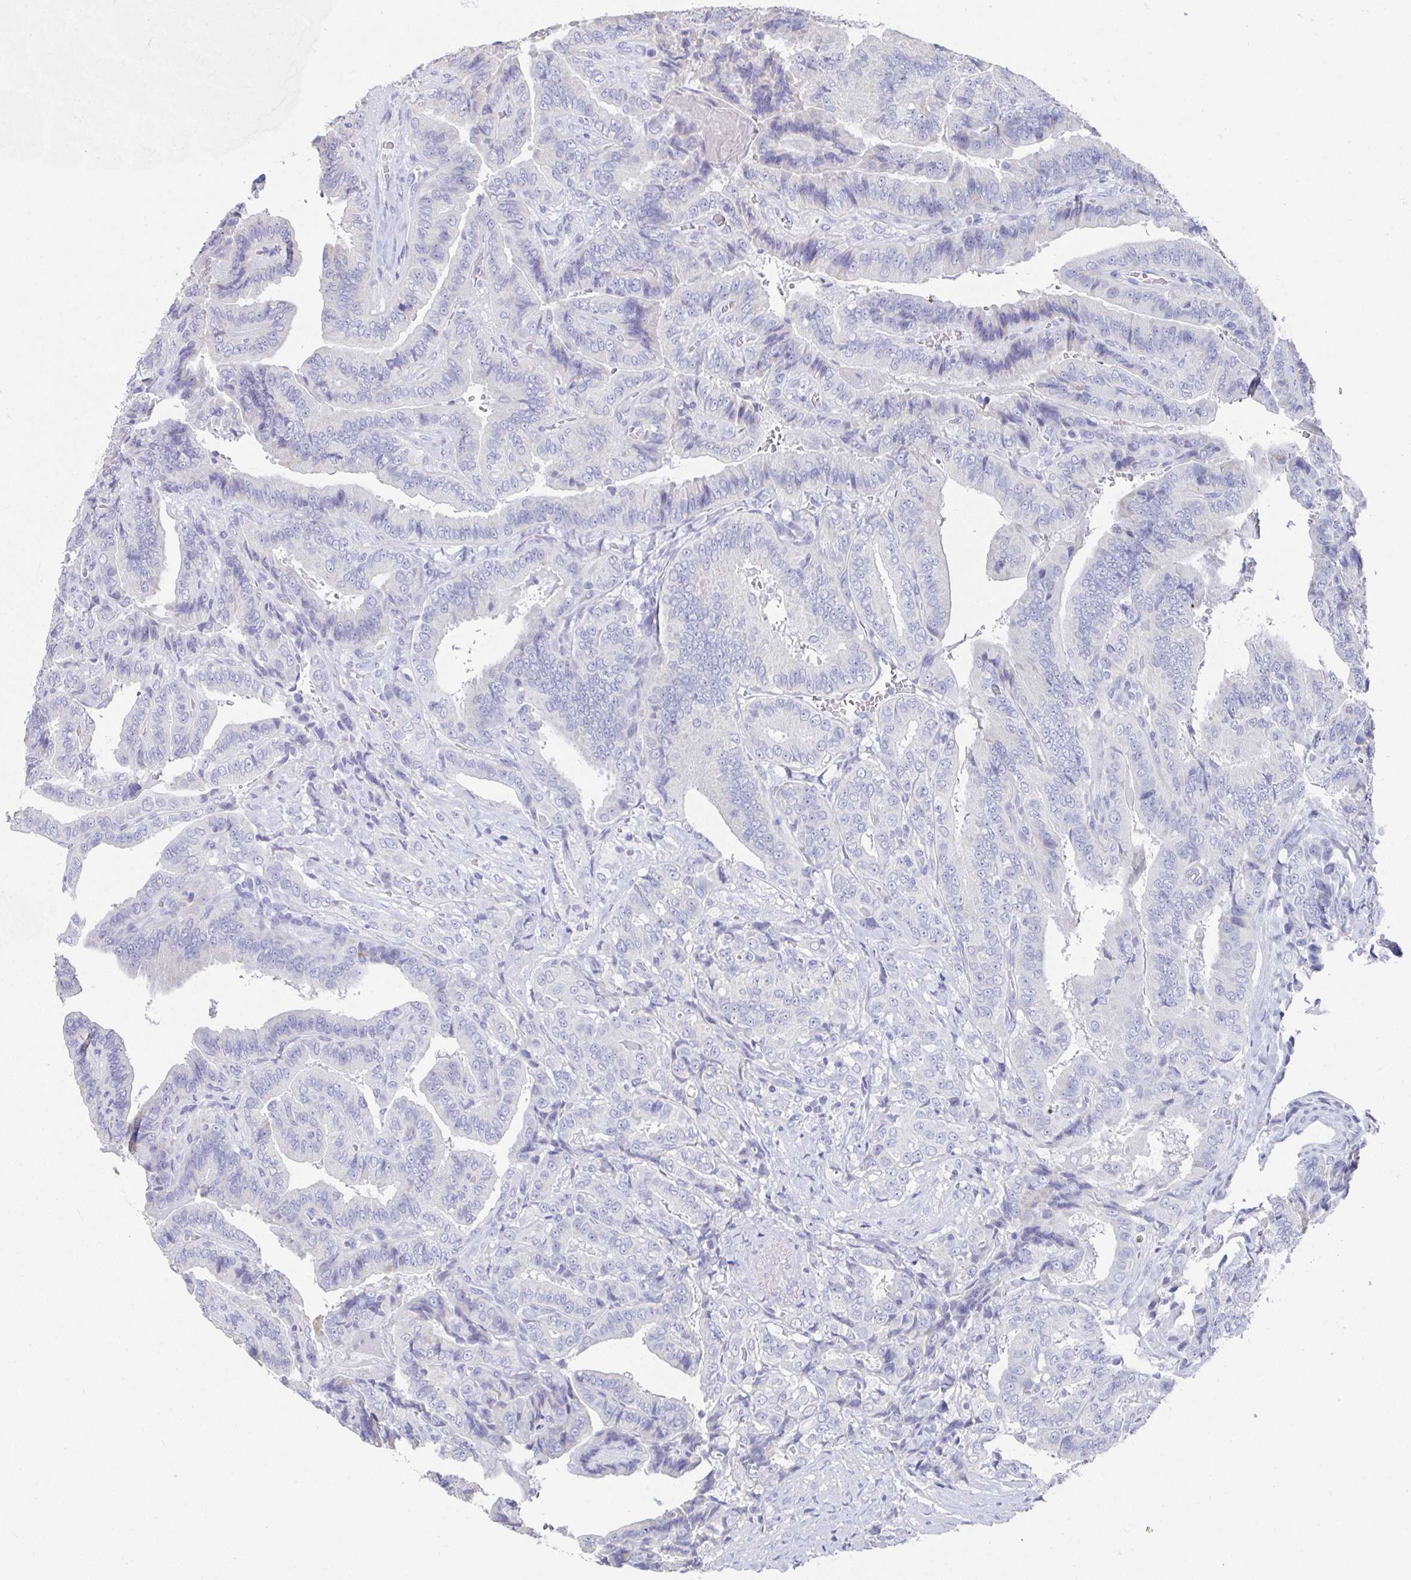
{"staining": {"intensity": "negative", "quantity": "none", "location": "none"}, "tissue": "thyroid cancer", "cell_type": "Tumor cells", "image_type": "cancer", "snomed": [{"axis": "morphology", "description": "Papillary adenocarcinoma, NOS"}, {"axis": "topography", "description": "Thyroid gland"}], "caption": "IHC micrograph of neoplastic tissue: thyroid cancer stained with DAB (3,3'-diaminobenzidine) demonstrates no significant protein expression in tumor cells.", "gene": "GRIA1", "patient": {"sex": "male", "age": 61}}